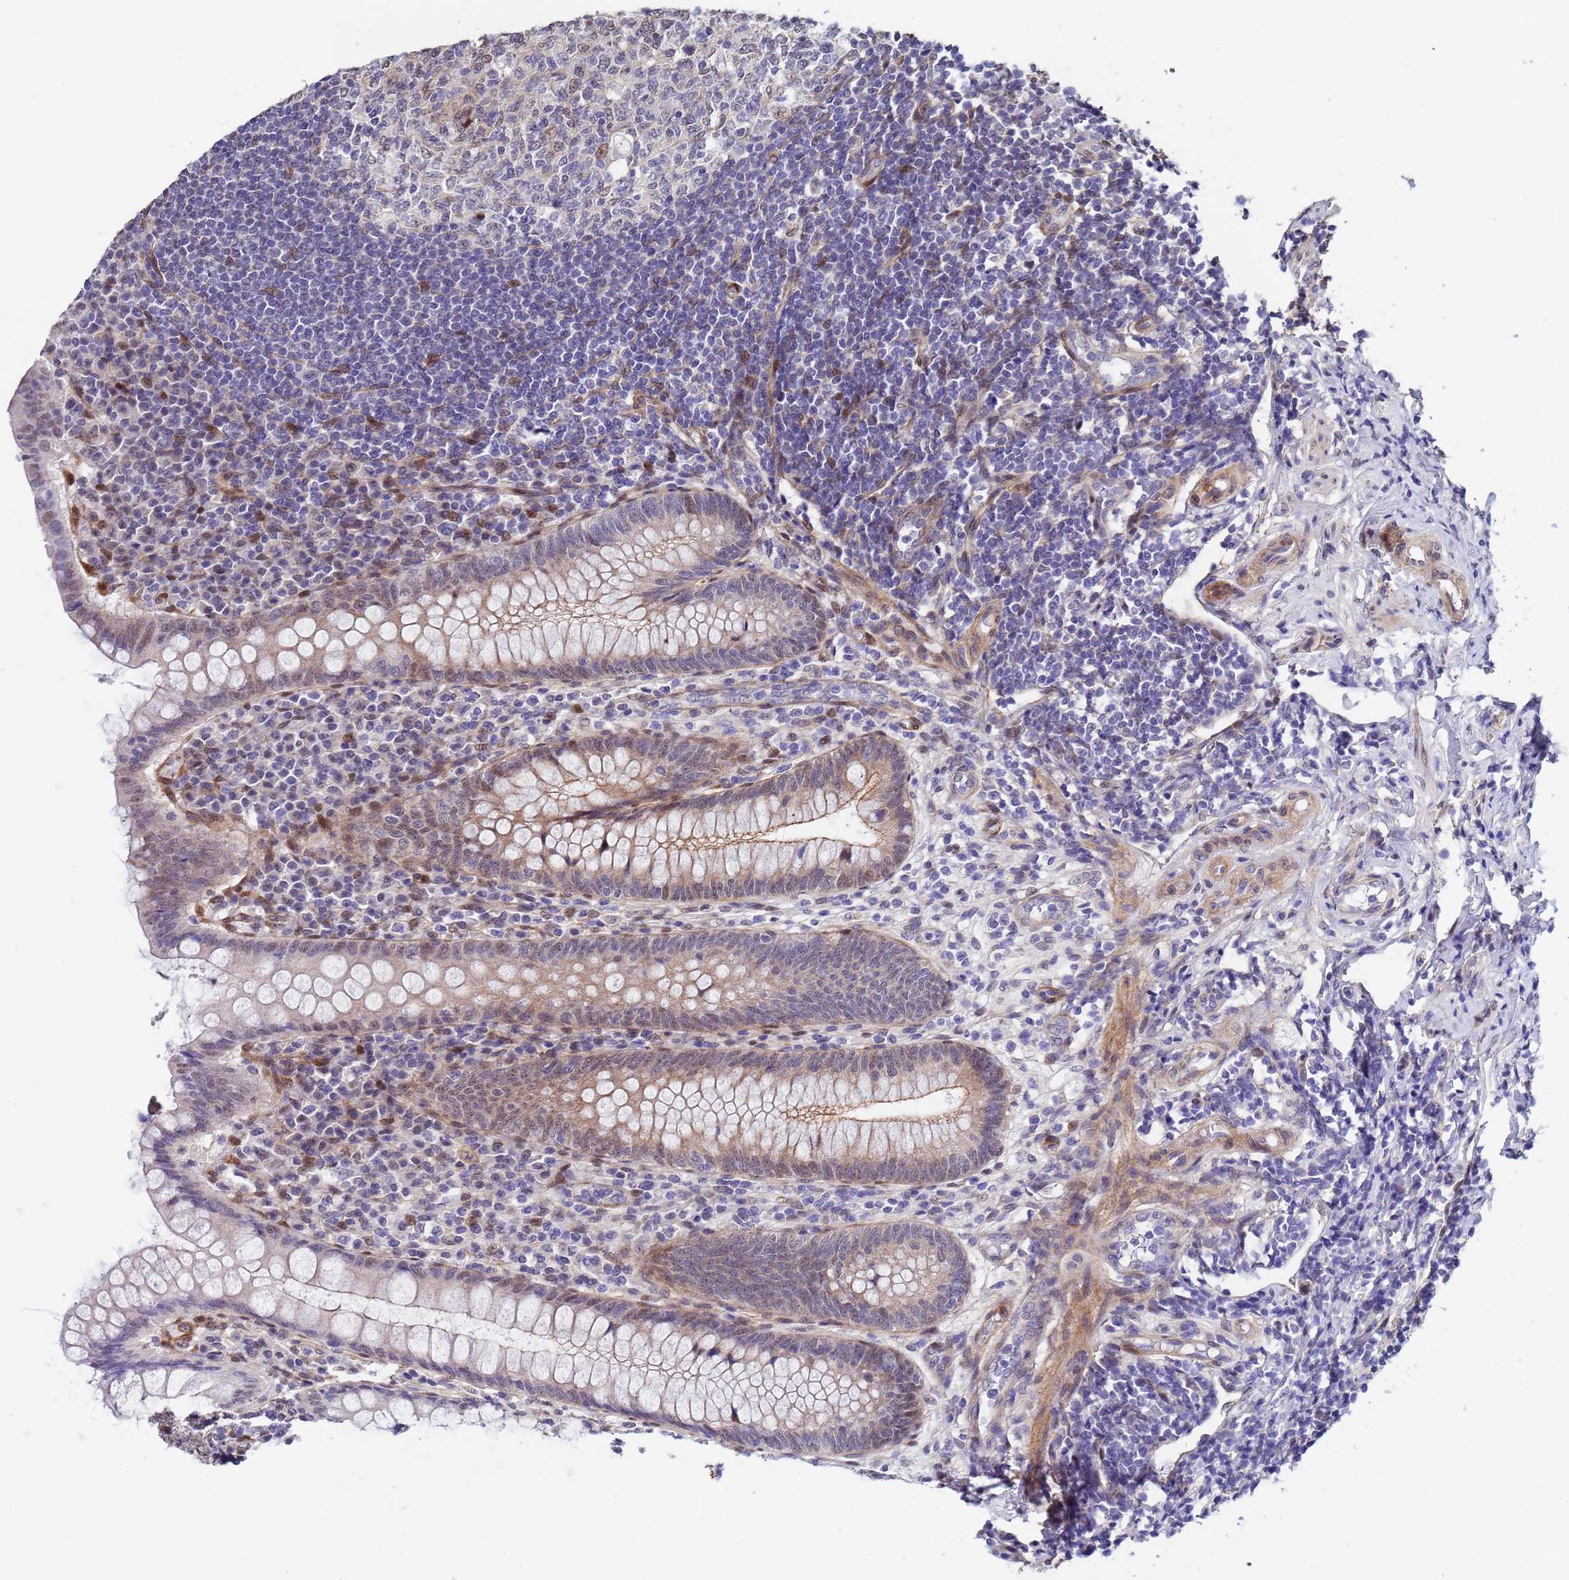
{"staining": {"intensity": "moderate", "quantity": "25%-75%", "location": "cytoplasmic/membranous,nuclear"}, "tissue": "appendix", "cell_type": "Glandular cells", "image_type": "normal", "snomed": [{"axis": "morphology", "description": "Normal tissue, NOS"}, {"axis": "topography", "description": "Appendix"}], "caption": "High-magnification brightfield microscopy of normal appendix stained with DAB (brown) and counterstained with hematoxylin (blue). glandular cells exhibit moderate cytoplasmic/membranous,nuclear positivity is present in about25%-75% of cells.", "gene": "TRIP6", "patient": {"sex": "female", "age": 33}}